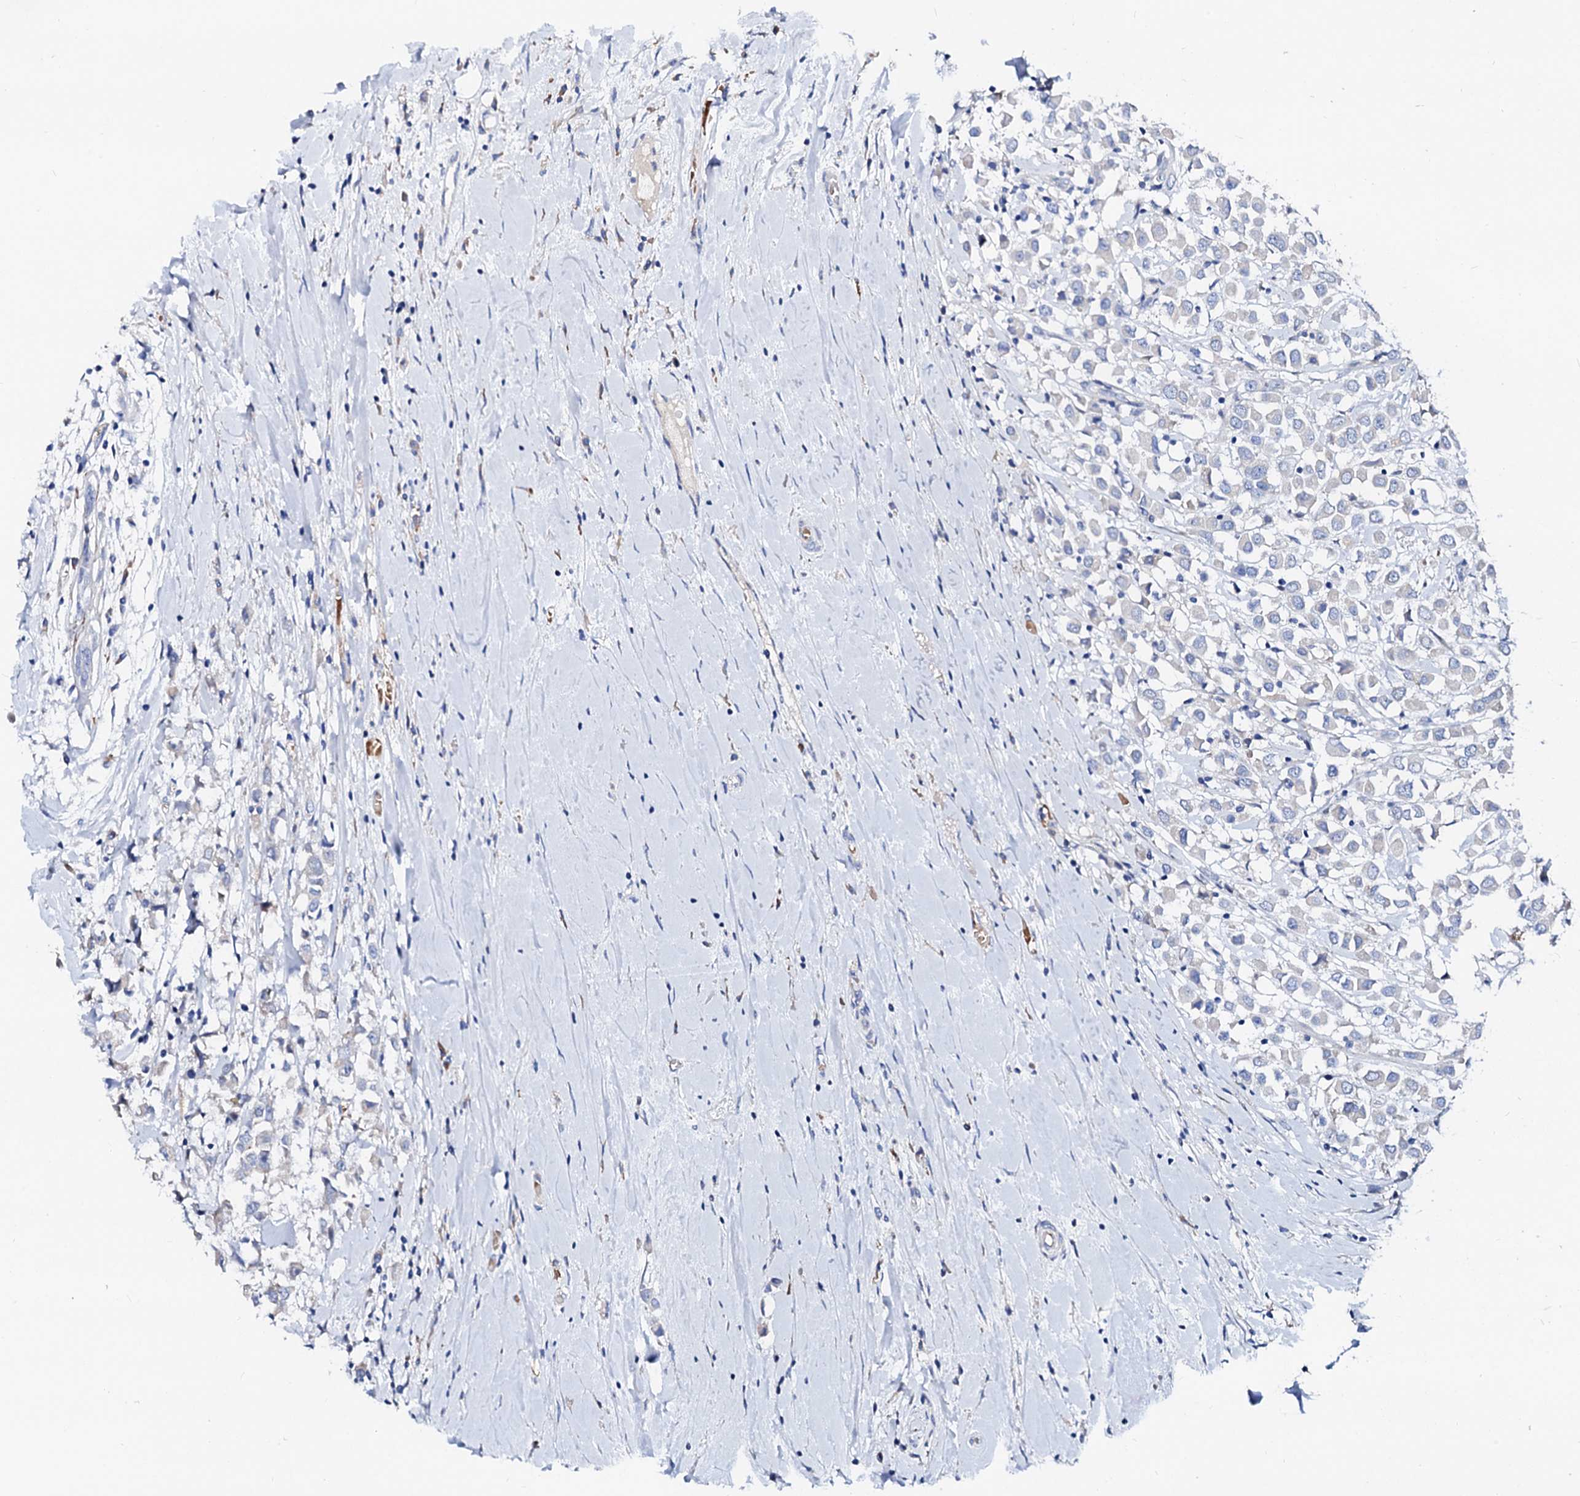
{"staining": {"intensity": "negative", "quantity": "none", "location": "none"}, "tissue": "breast cancer", "cell_type": "Tumor cells", "image_type": "cancer", "snomed": [{"axis": "morphology", "description": "Duct carcinoma"}, {"axis": "topography", "description": "Breast"}], "caption": "Photomicrograph shows no protein staining in tumor cells of infiltrating ductal carcinoma (breast) tissue. (DAB immunohistochemistry (IHC) with hematoxylin counter stain).", "gene": "SLC10A7", "patient": {"sex": "female", "age": 61}}